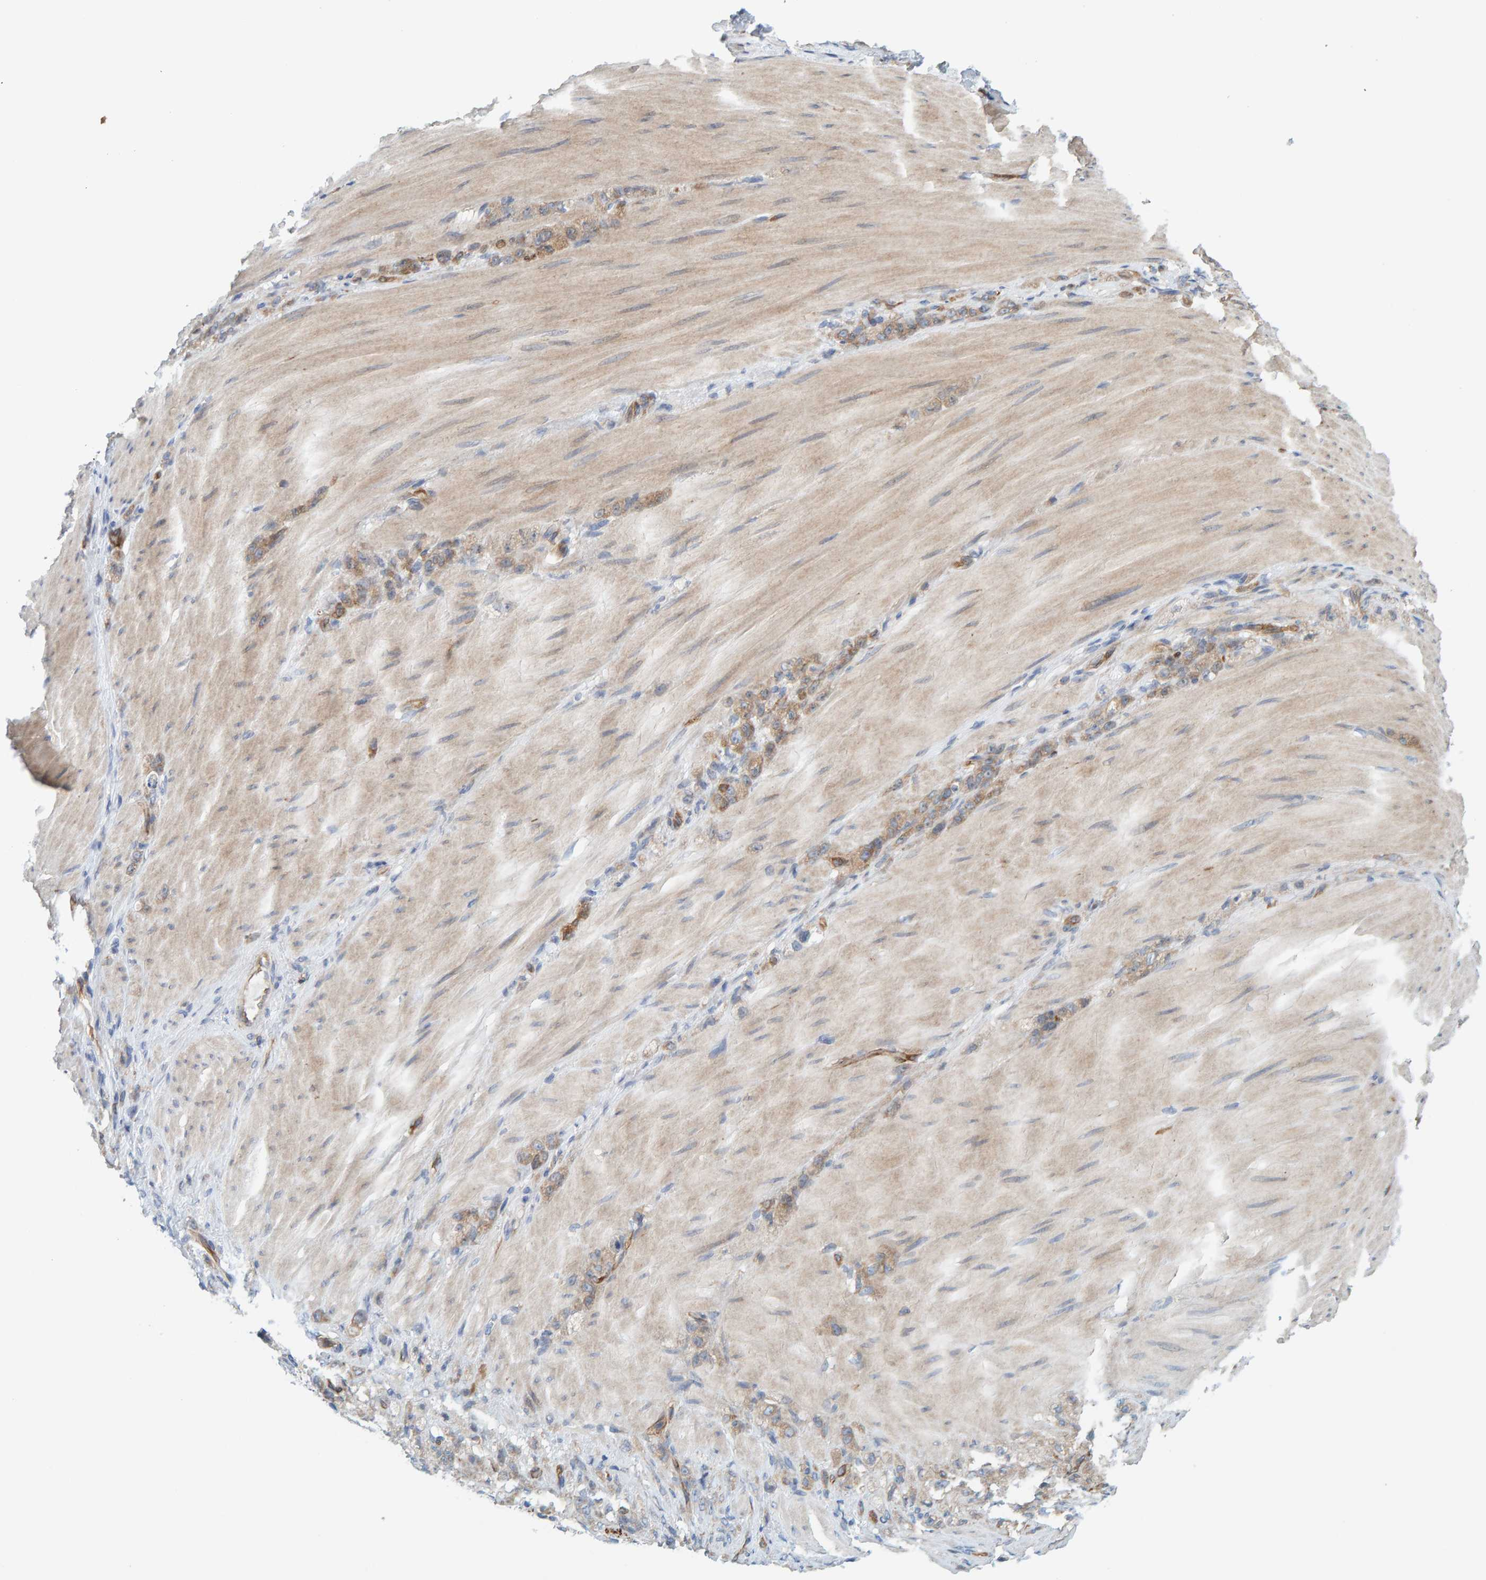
{"staining": {"intensity": "moderate", "quantity": ">75%", "location": "cytoplasmic/membranous"}, "tissue": "stomach cancer", "cell_type": "Tumor cells", "image_type": "cancer", "snomed": [{"axis": "morphology", "description": "Normal tissue, NOS"}, {"axis": "morphology", "description": "Adenocarcinoma, NOS"}, {"axis": "topography", "description": "Stomach"}], "caption": "IHC image of neoplastic tissue: stomach cancer stained using immunohistochemistry demonstrates medium levels of moderate protein expression localized specifically in the cytoplasmic/membranous of tumor cells, appearing as a cytoplasmic/membranous brown color.", "gene": "PRKD2", "patient": {"sex": "male", "age": 82}}